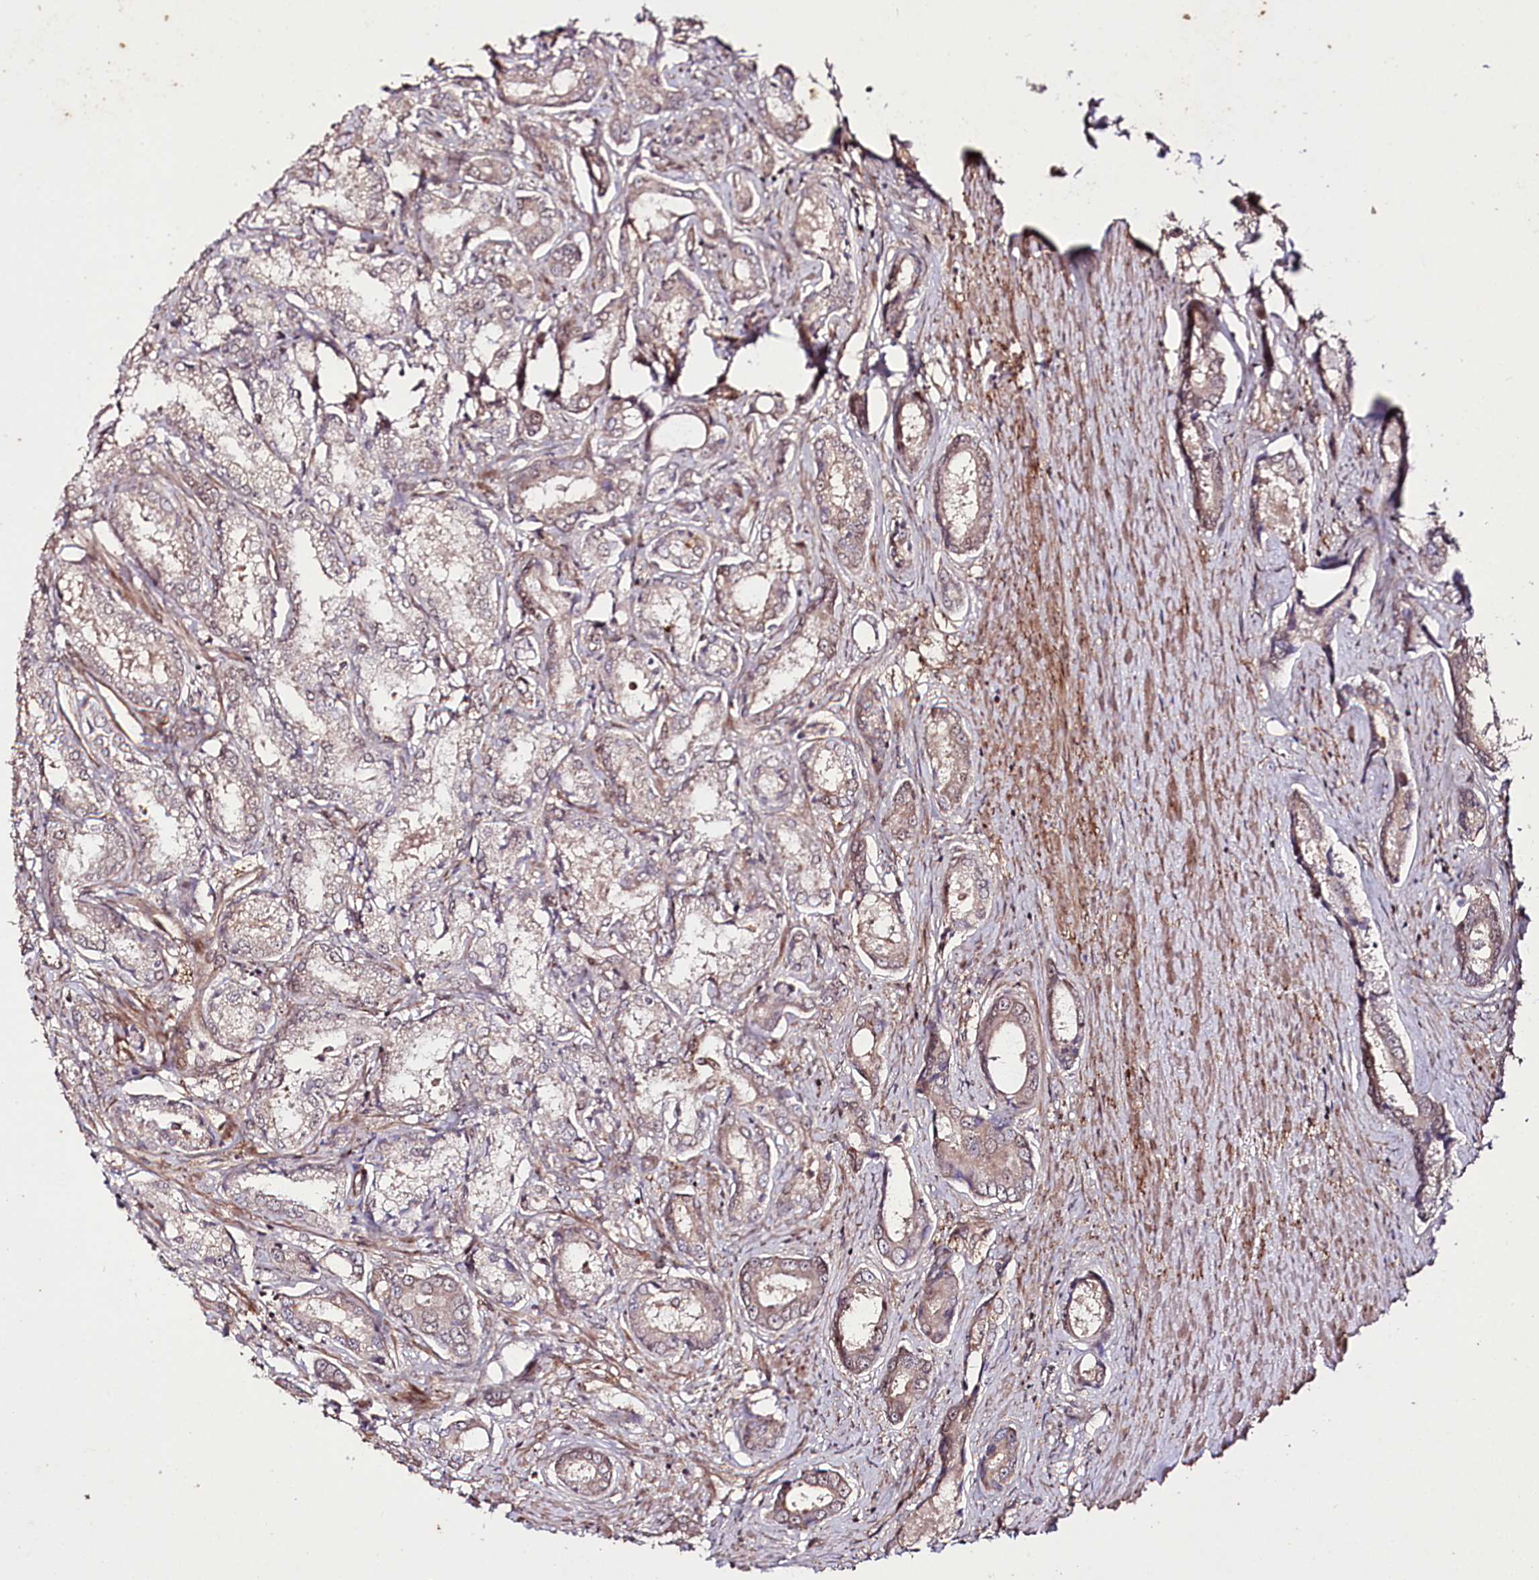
{"staining": {"intensity": "weak", "quantity": "<25%", "location": "cytoplasmic/membranous"}, "tissue": "prostate cancer", "cell_type": "Tumor cells", "image_type": "cancer", "snomed": [{"axis": "morphology", "description": "Adenocarcinoma, Low grade"}, {"axis": "topography", "description": "Prostate"}], "caption": "A high-resolution histopathology image shows immunohistochemistry (IHC) staining of prostate low-grade adenocarcinoma, which reveals no significant expression in tumor cells. (DAB (3,3'-diaminobenzidine) immunohistochemistry (IHC), high magnification).", "gene": "PHLDB1", "patient": {"sex": "male", "age": 68}}